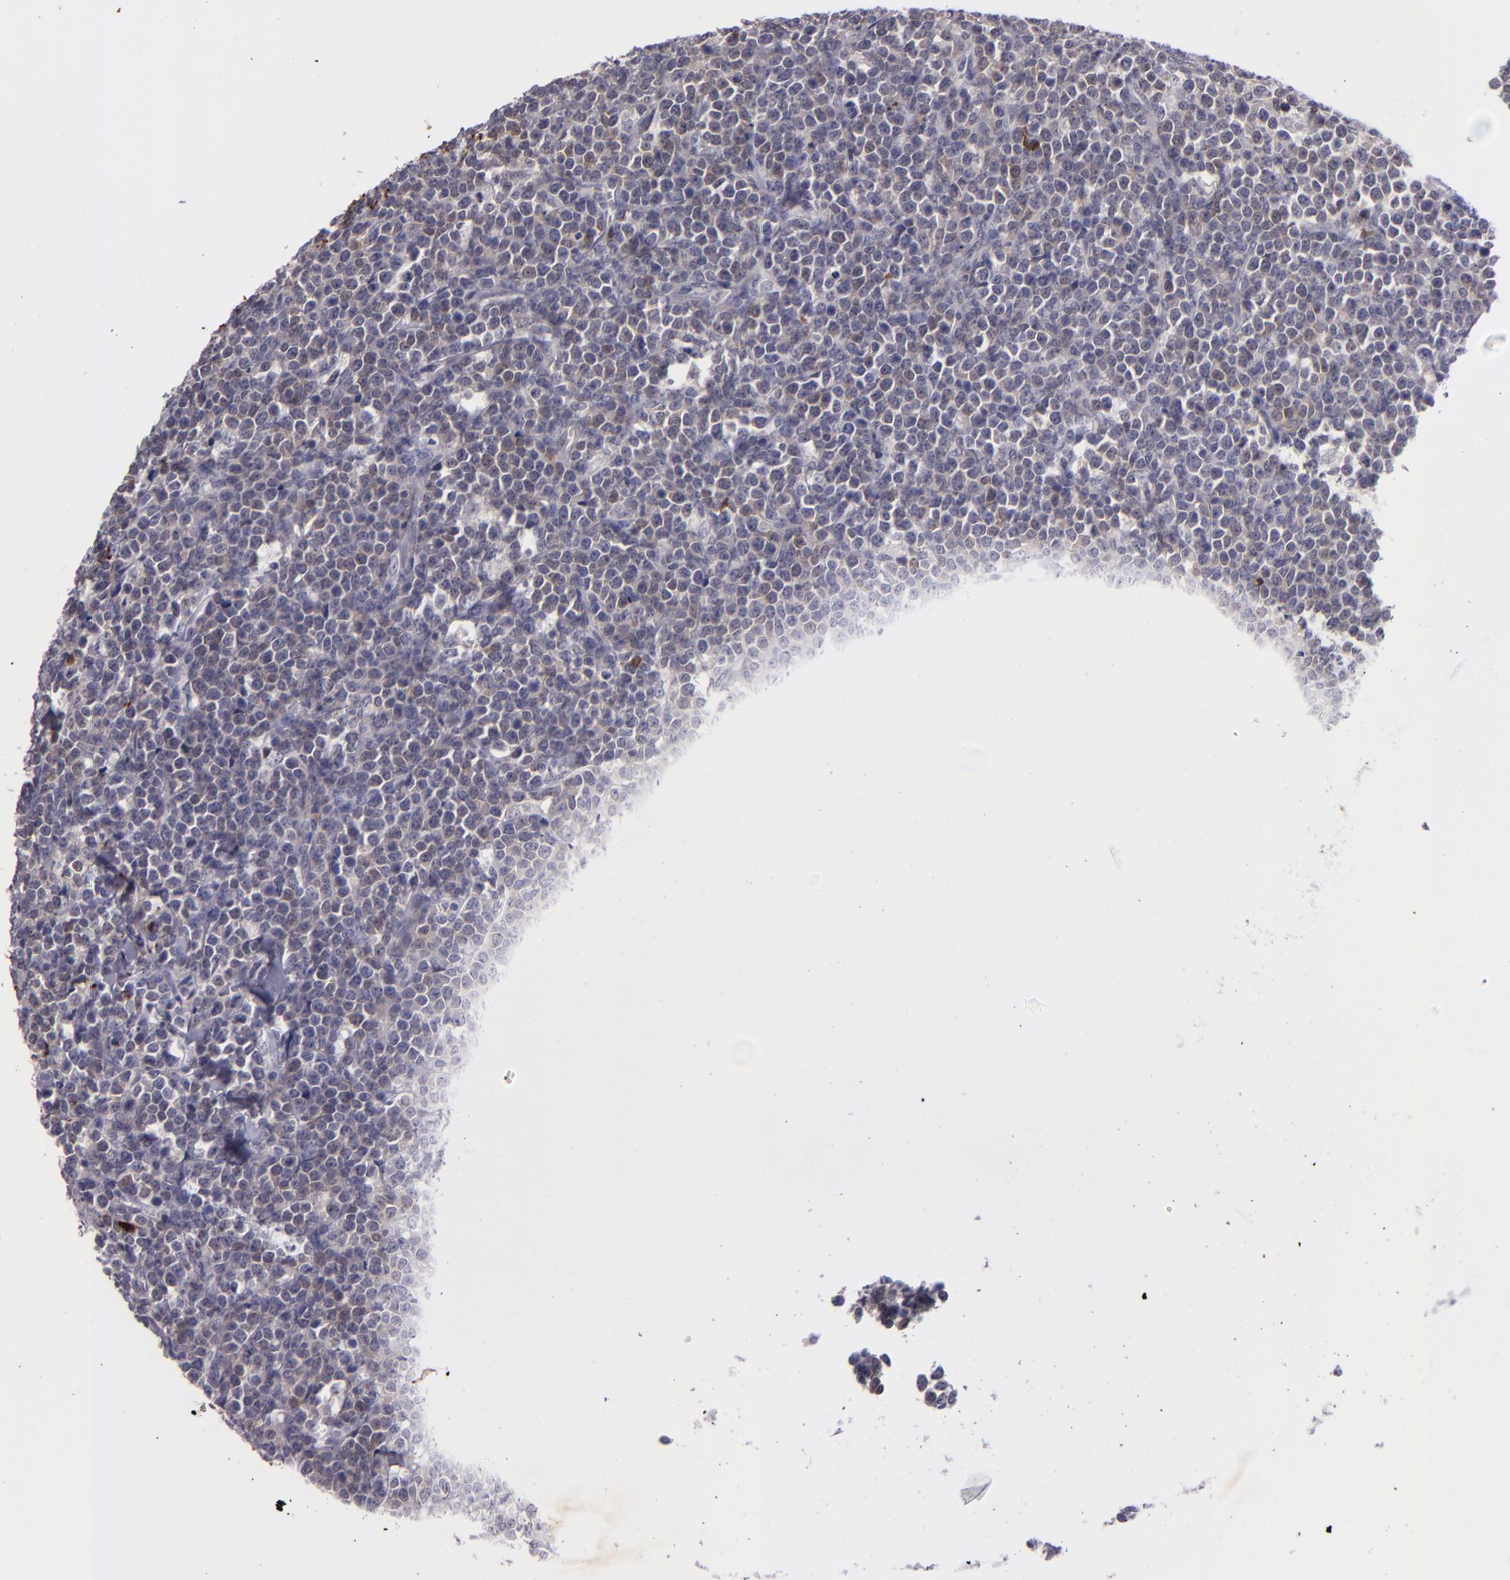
{"staining": {"intensity": "negative", "quantity": "none", "location": "none"}, "tissue": "lymphoma", "cell_type": "Tumor cells", "image_type": "cancer", "snomed": [{"axis": "morphology", "description": "Malignant lymphoma, non-Hodgkin's type, High grade"}, {"axis": "topography", "description": "Small intestine"}, {"axis": "topography", "description": "Colon"}], "caption": "Immunohistochemistry (IHC) micrograph of neoplastic tissue: malignant lymphoma, non-Hodgkin's type (high-grade) stained with DAB exhibits no significant protein positivity in tumor cells.", "gene": "SNCB", "patient": {"sex": "male", "age": 8}}